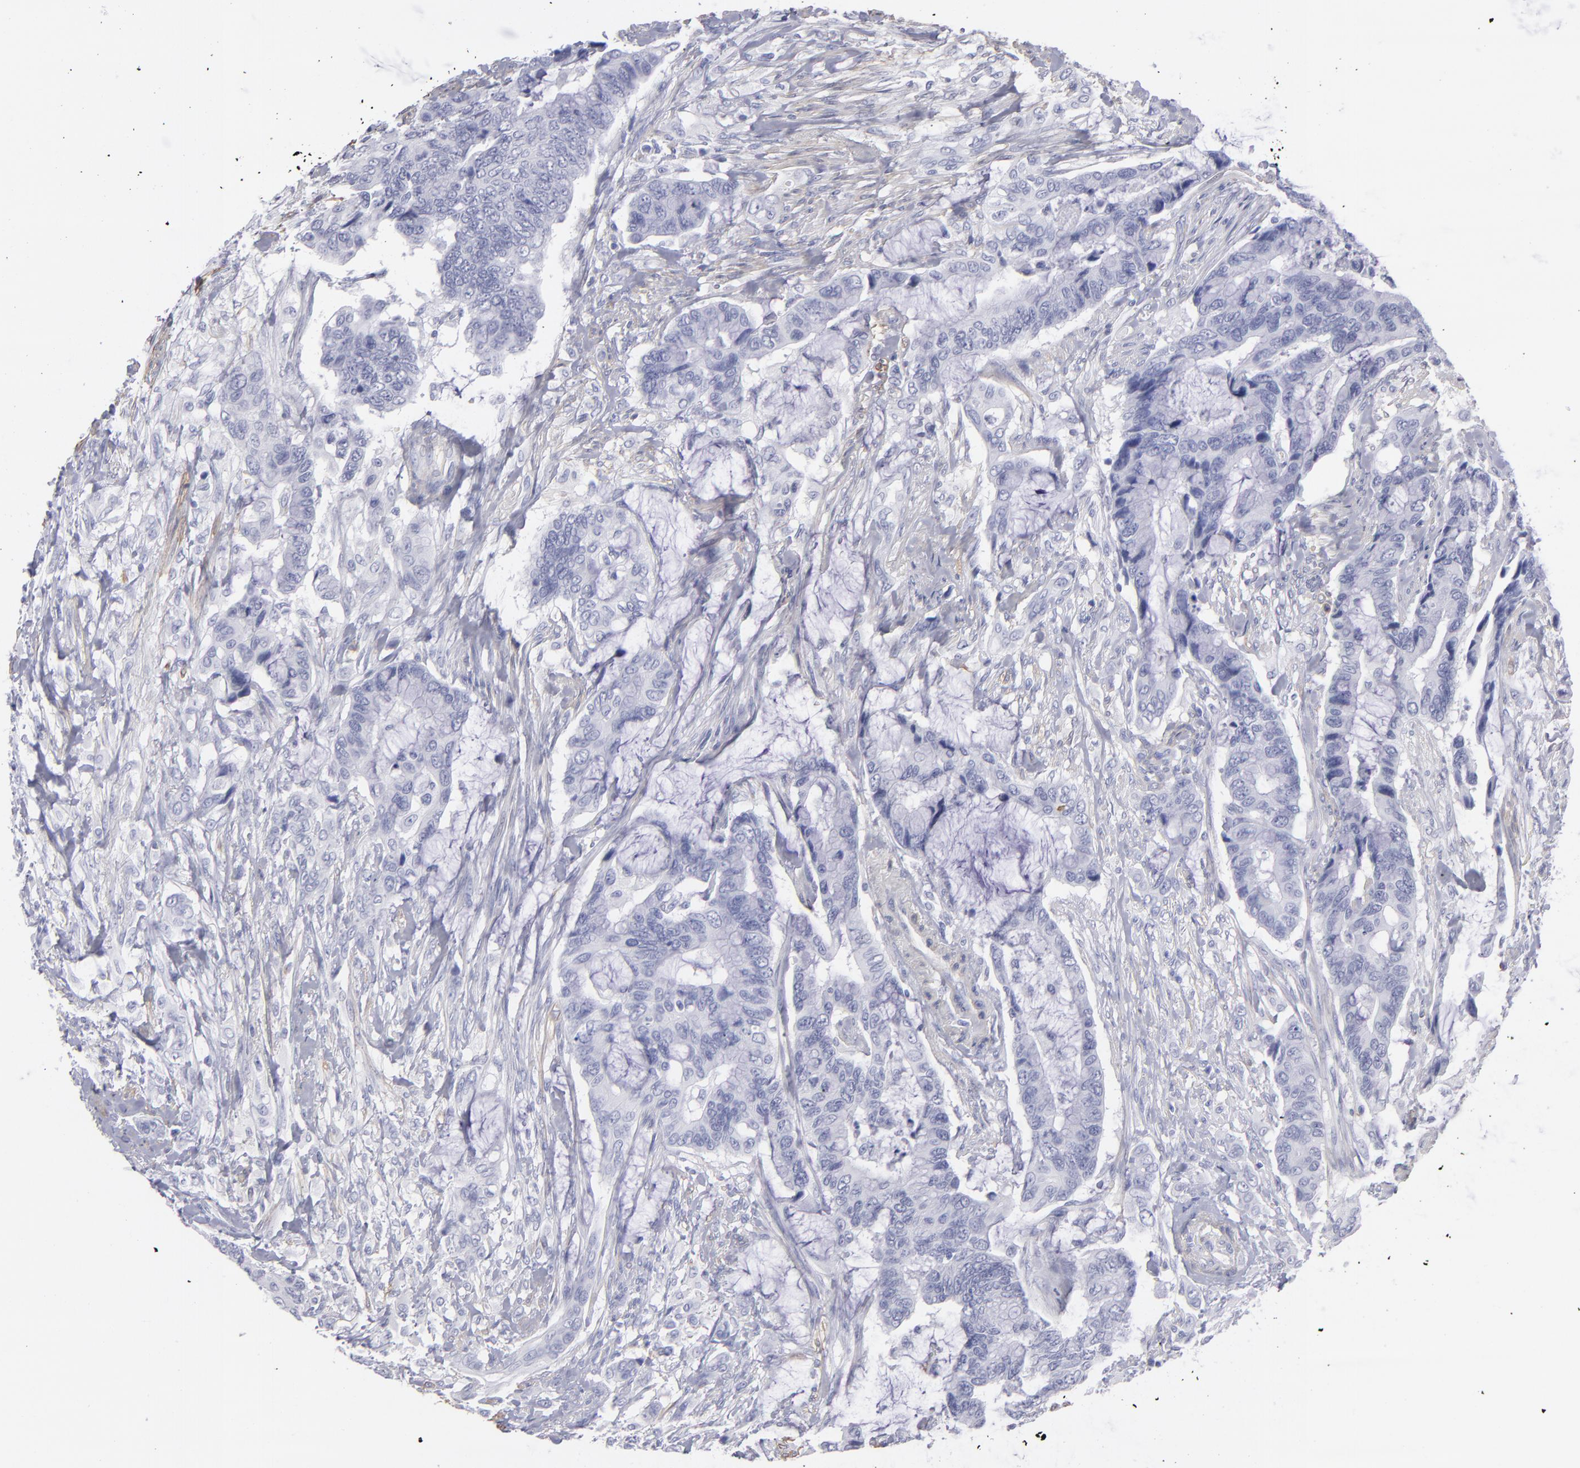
{"staining": {"intensity": "negative", "quantity": "none", "location": "none"}, "tissue": "colorectal cancer", "cell_type": "Tumor cells", "image_type": "cancer", "snomed": [{"axis": "morphology", "description": "Adenocarcinoma, NOS"}, {"axis": "topography", "description": "Rectum"}], "caption": "Image shows no significant protein expression in tumor cells of colorectal cancer.", "gene": "MYH11", "patient": {"sex": "female", "age": 59}}